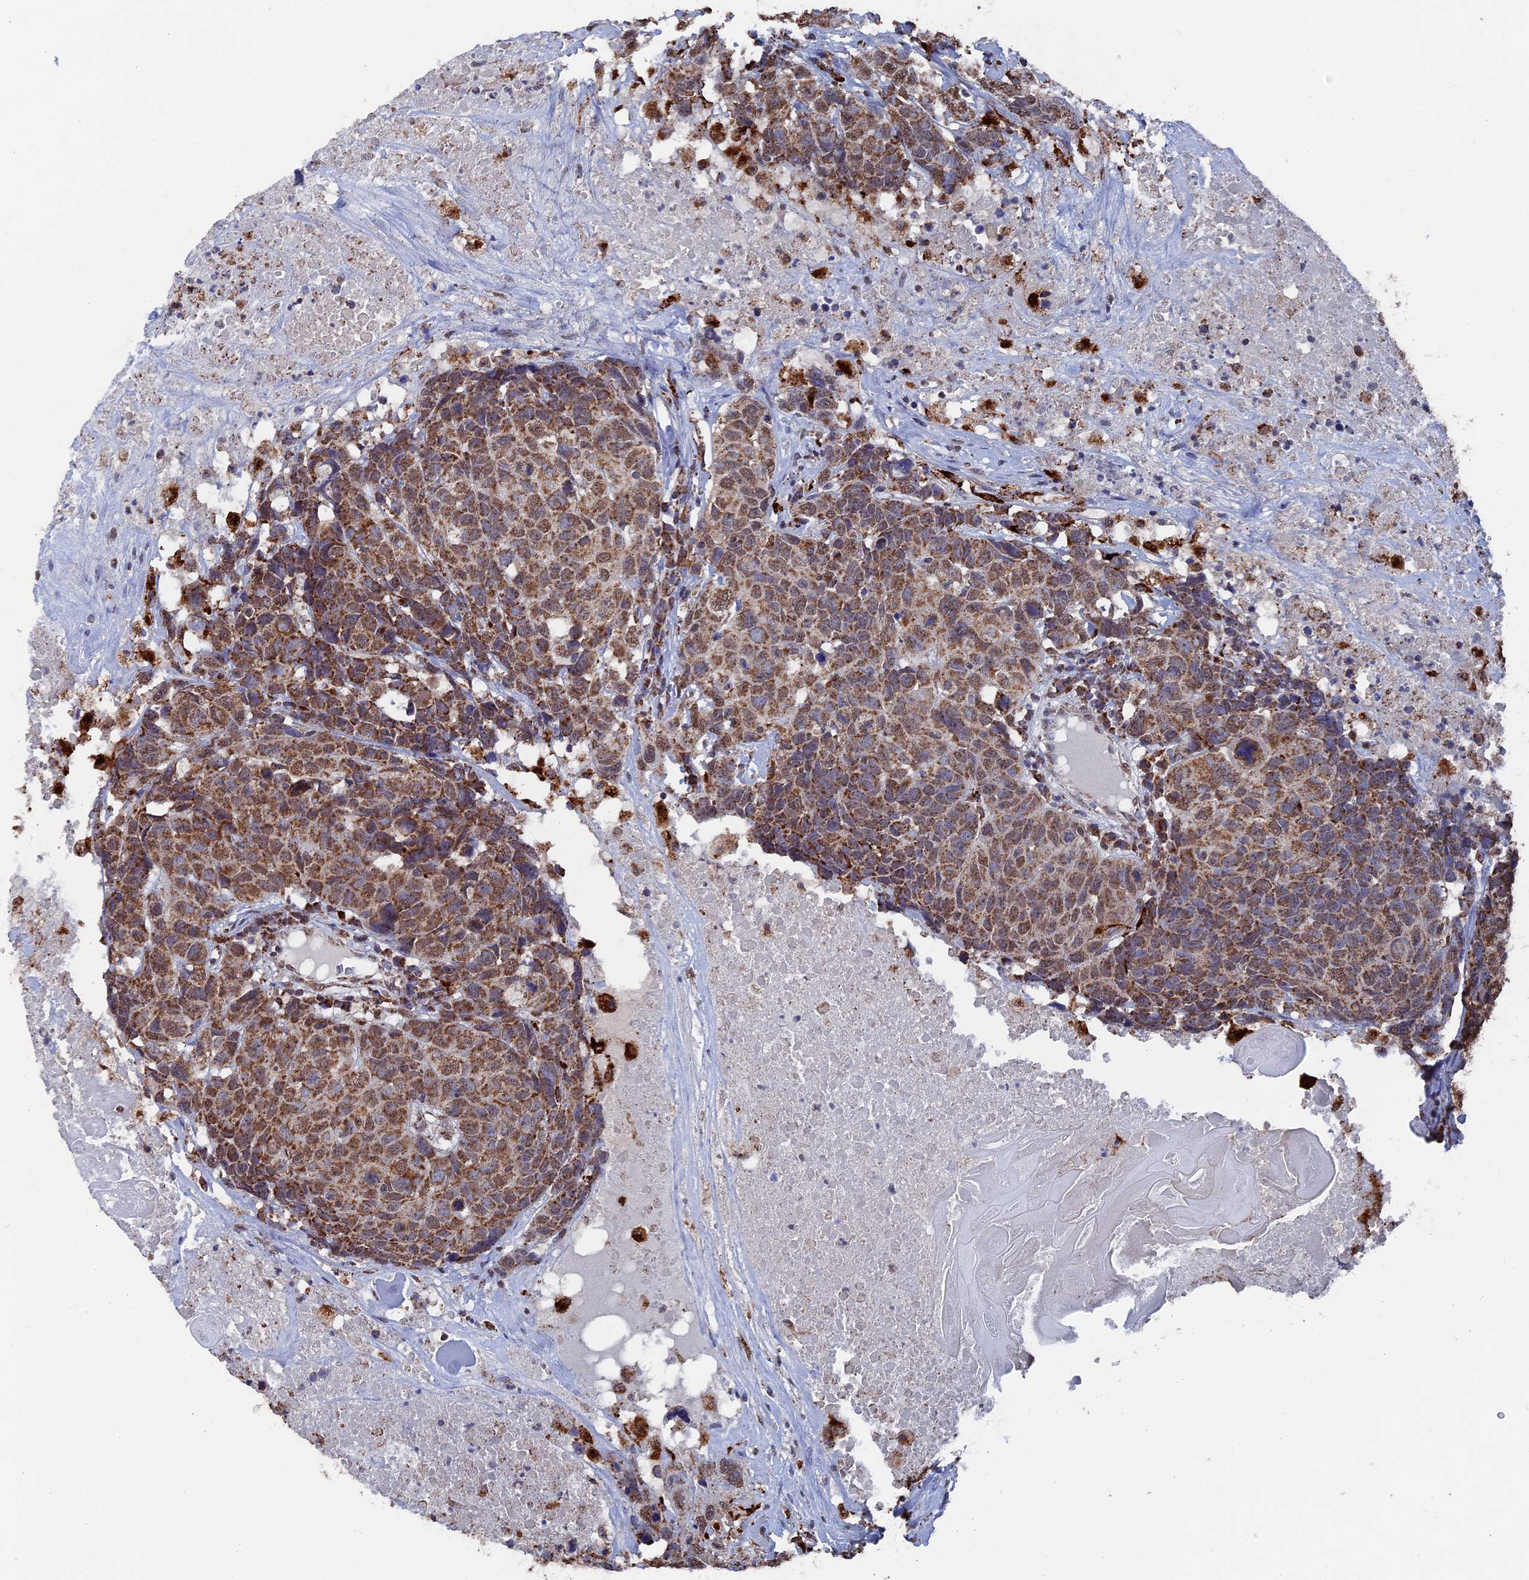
{"staining": {"intensity": "moderate", "quantity": ">75%", "location": "cytoplasmic/membranous,nuclear"}, "tissue": "head and neck cancer", "cell_type": "Tumor cells", "image_type": "cancer", "snomed": [{"axis": "morphology", "description": "Squamous cell carcinoma, NOS"}, {"axis": "topography", "description": "Head-Neck"}], "caption": "A medium amount of moderate cytoplasmic/membranous and nuclear expression is appreciated in approximately >75% of tumor cells in head and neck cancer tissue.", "gene": "SMG9", "patient": {"sex": "male", "age": 66}}